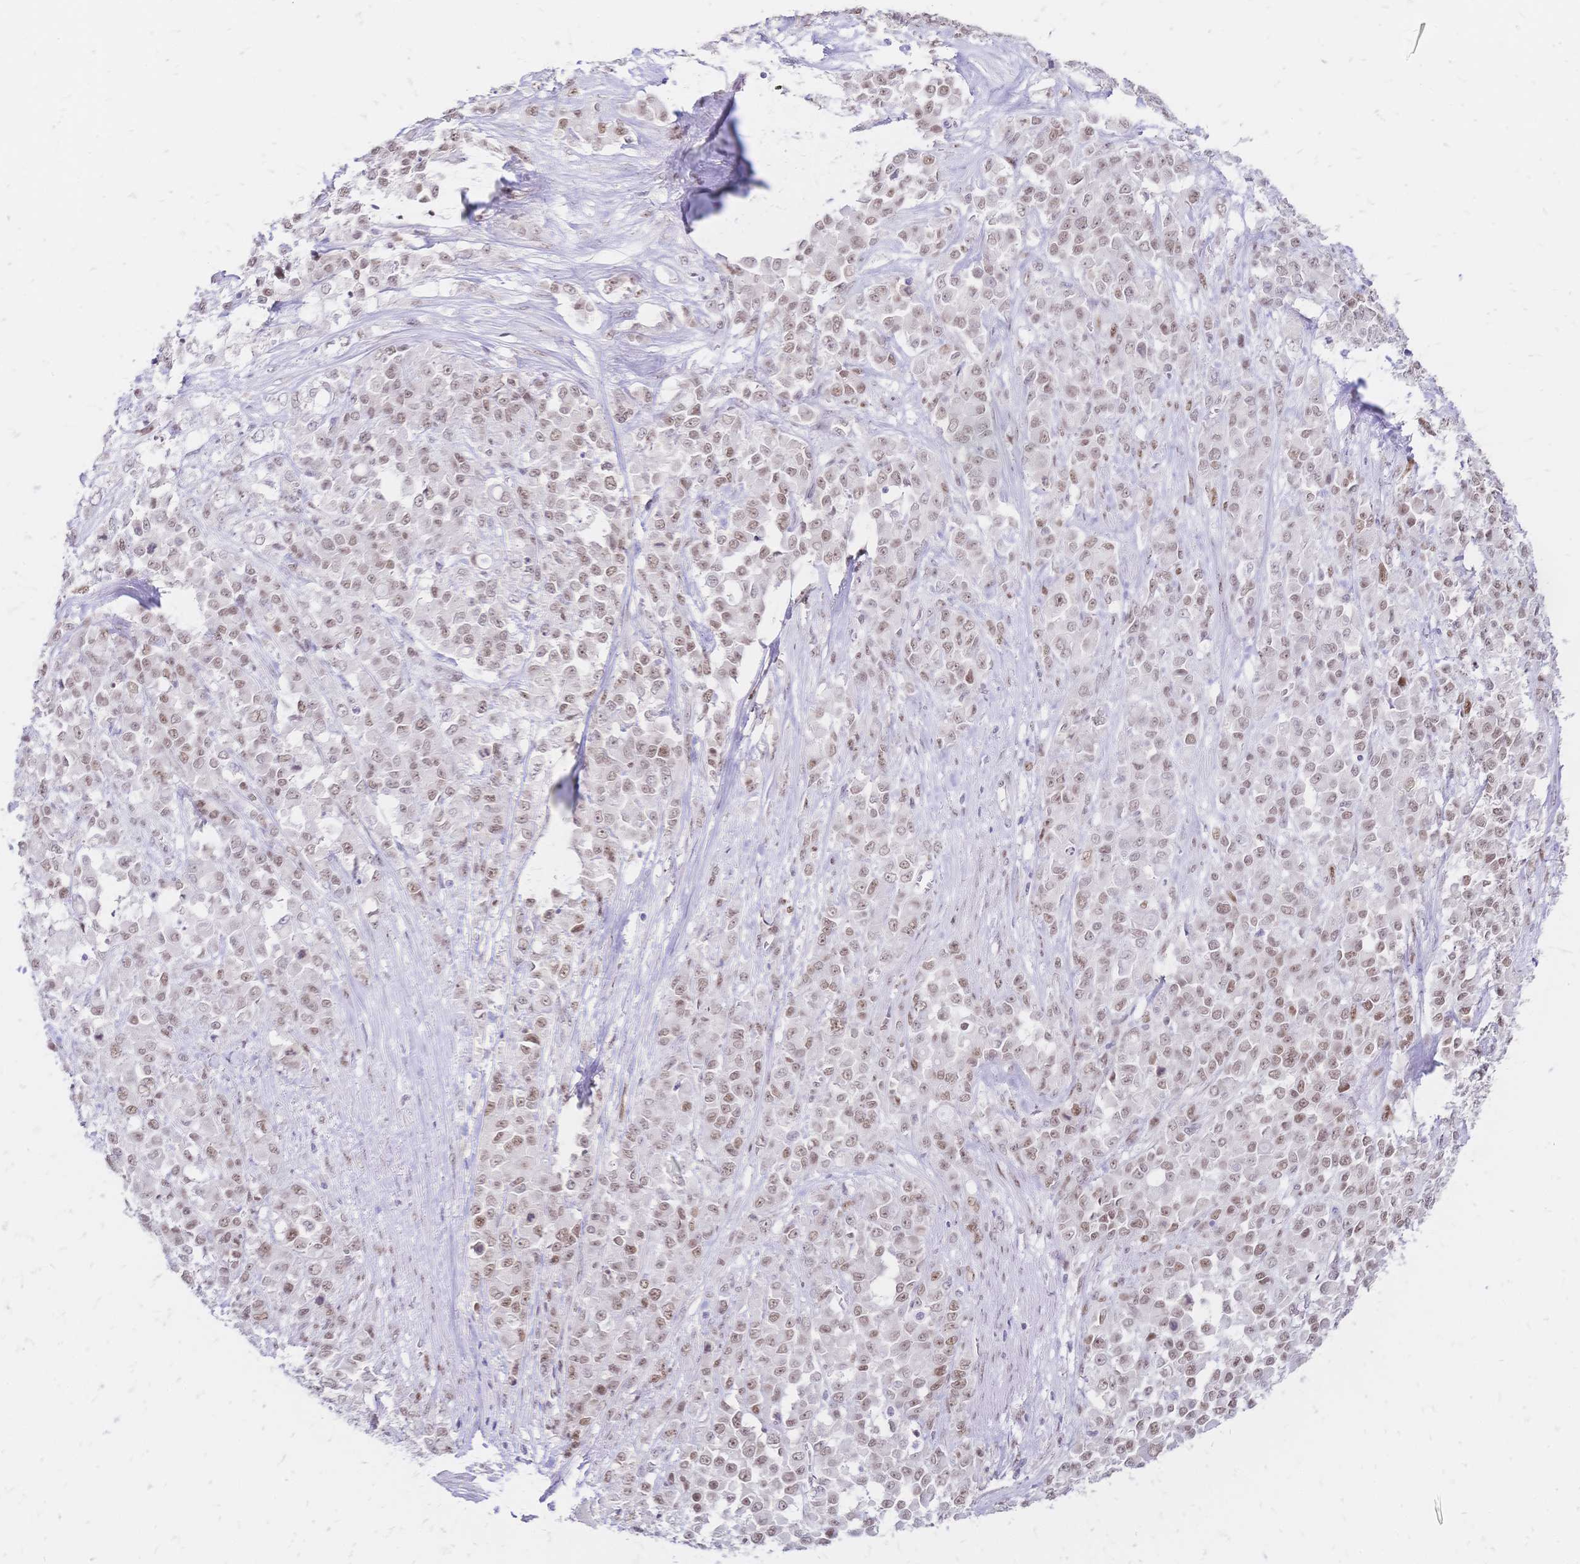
{"staining": {"intensity": "moderate", "quantity": ">75%", "location": "nuclear"}, "tissue": "stomach cancer", "cell_type": "Tumor cells", "image_type": "cancer", "snomed": [{"axis": "morphology", "description": "Adenocarcinoma, NOS"}, {"axis": "topography", "description": "Stomach"}], "caption": "Adenocarcinoma (stomach) stained with DAB (3,3'-diaminobenzidine) IHC demonstrates medium levels of moderate nuclear expression in approximately >75% of tumor cells.", "gene": "NFIC", "patient": {"sex": "female", "age": 76}}